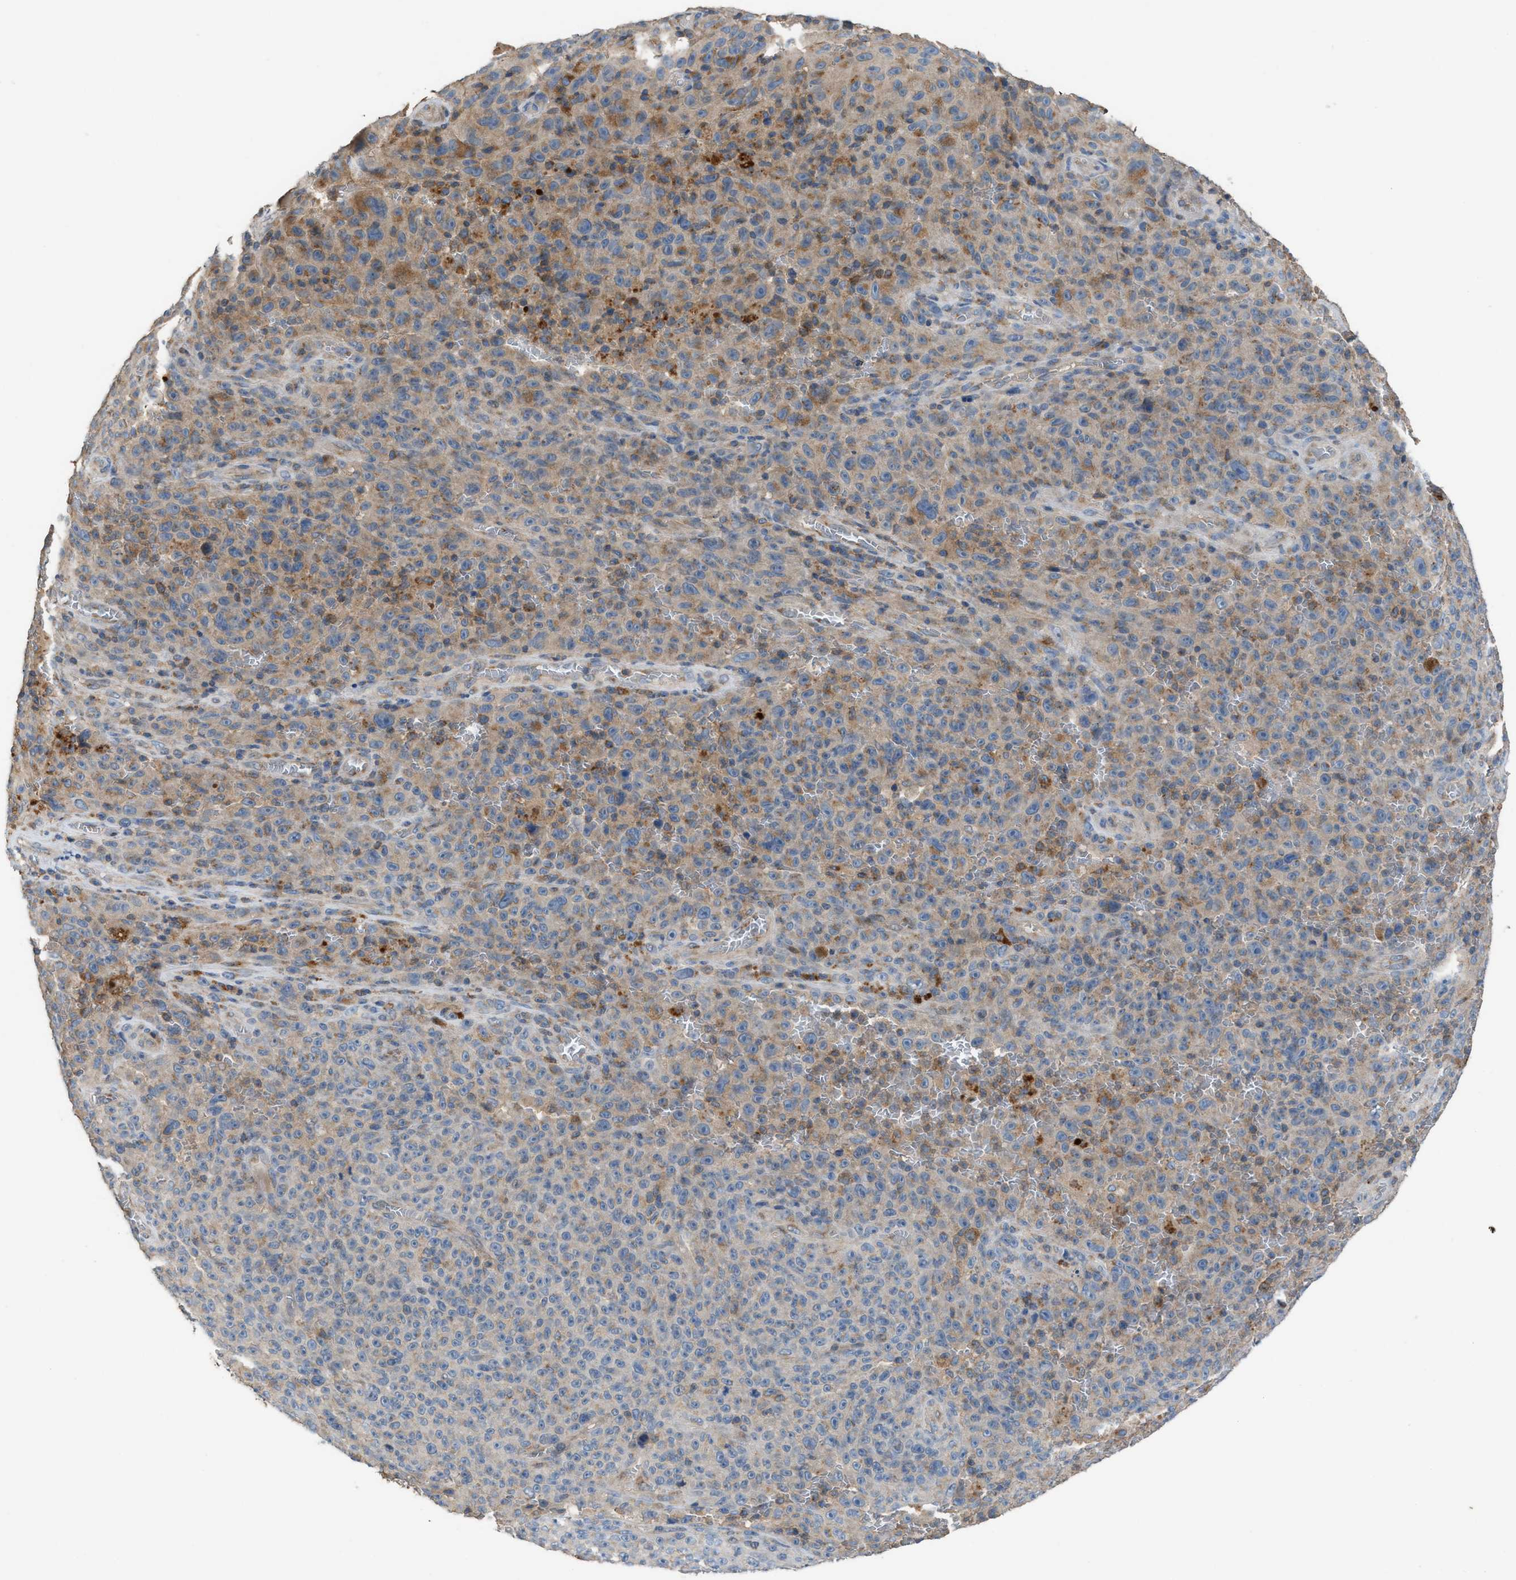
{"staining": {"intensity": "weak", "quantity": "25%-75%", "location": "cytoplasmic/membranous"}, "tissue": "melanoma", "cell_type": "Tumor cells", "image_type": "cancer", "snomed": [{"axis": "morphology", "description": "Malignant melanoma, NOS"}, {"axis": "topography", "description": "Skin"}], "caption": "A brown stain shows weak cytoplasmic/membranous staining of a protein in human melanoma tumor cells. (DAB = brown stain, brightfield microscopy at high magnification).", "gene": "TPK1", "patient": {"sex": "female", "age": 82}}